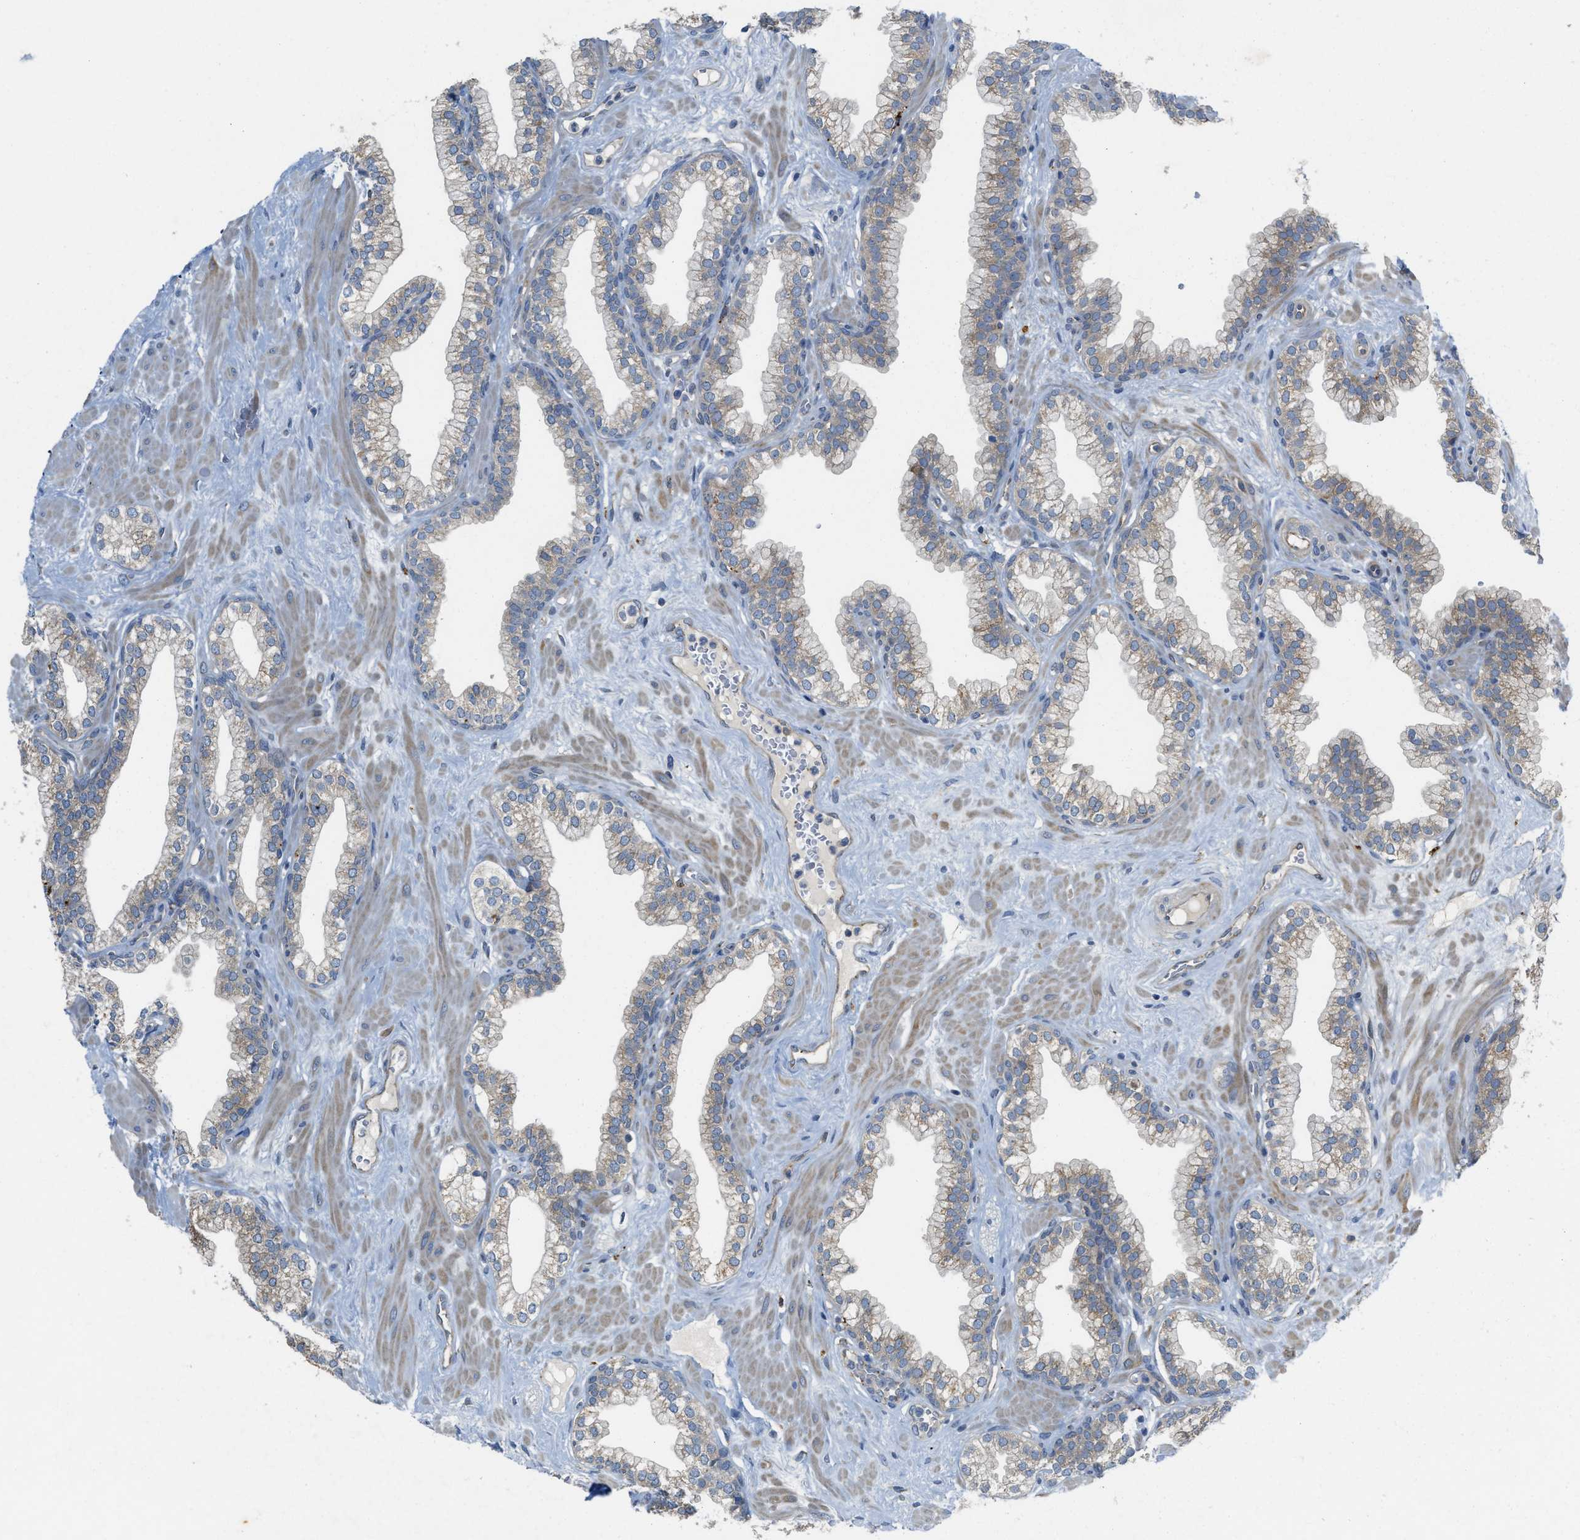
{"staining": {"intensity": "weak", "quantity": "<25%", "location": "cytoplasmic/membranous"}, "tissue": "prostate", "cell_type": "Glandular cells", "image_type": "normal", "snomed": [{"axis": "morphology", "description": "Normal tissue, NOS"}, {"axis": "morphology", "description": "Urothelial carcinoma, Low grade"}, {"axis": "topography", "description": "Urinary bladder"}, {"axis": "topography", "description": "Prostate"}], "caption": "IHC photomicrograph of benign prostate: human prostate stained with DAB shows no significant protein positivity in glandular cells. Brightfield microscopy of IHC stained with DAB (3,3'-diaminobenzidine) (brown) and hematoxylin (blue), captured at high magnification.", "gene": "KLHDC10", "patient": {"sex": "male", "age": 60}}